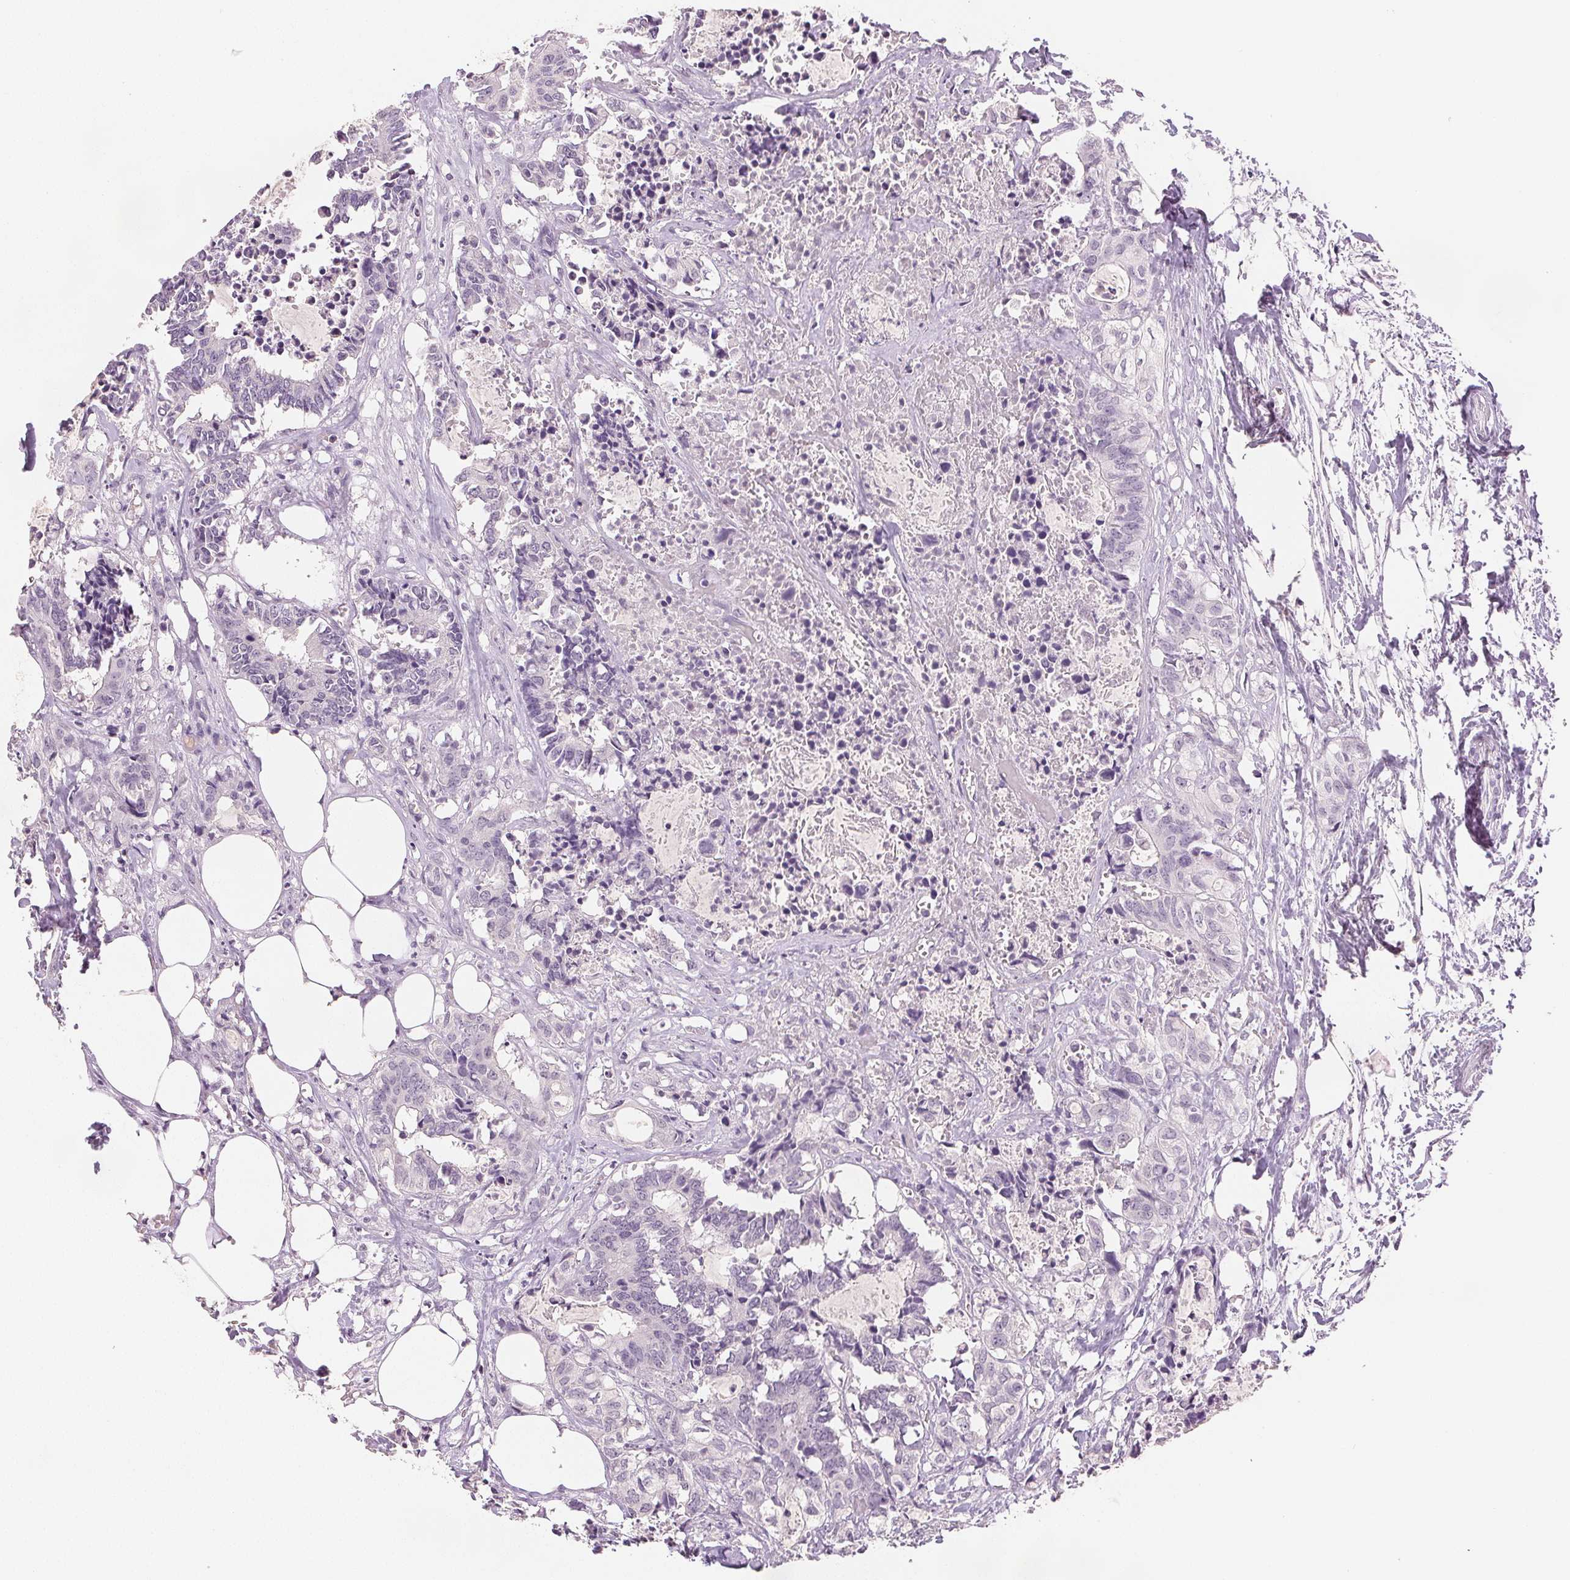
{"staining": {"intensity": "negative", "quantity": "none", "location": "none"}, "tissue": "colorectal cancer", "cell_type": "Tumor cells", "image_type": "cancer", "snomed": [{"axis": "morphology", "description": "Adenocarcinoma, NOS"}, {"axis": "topography", "description": "Colon"}, {"axis": "topography", "description": "Rectum"}], "caption": "Immunohistochemical staining of adenocarcinoma (colorectal) demonstrates no significant expression in tumor cells.", "gene": "SCGN", "patient": {"sex": "male", "age": 57}}